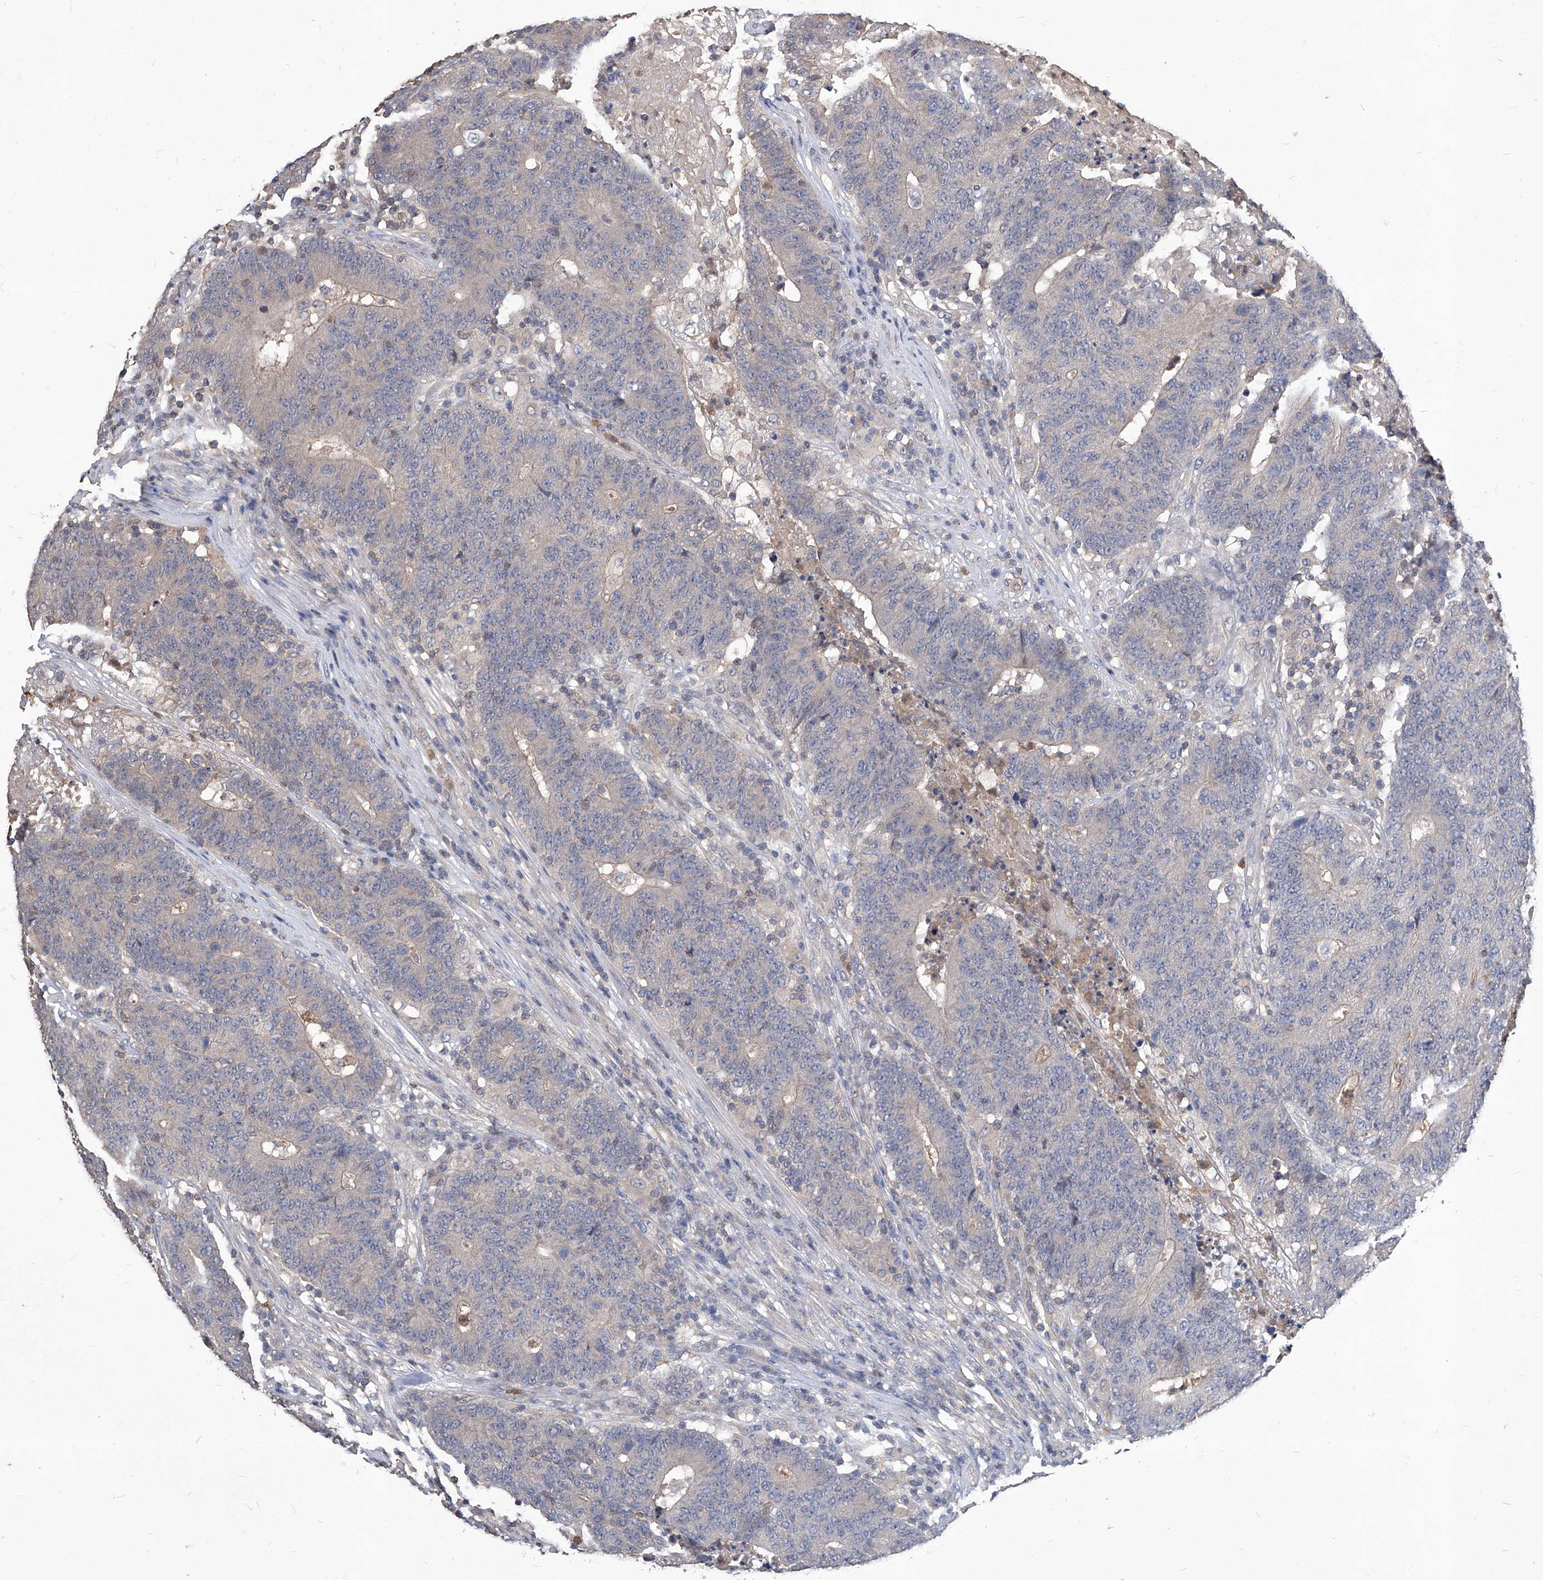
{"staining": {"intensity": "negative", "quantity": "none", "location": "none"}, "tissue": "colorectal cancer", "cell_type": "Tumor cells", "image_type": "cancer", "snomed": [{"axis": "morphology", "description": "Normal tissue, NOS"}, {"axis": "morphology", "description": "Adenocarcinoma, NOS"}, {"axis": "topography", "description": "Colon"}], "caption": "There is no significant positivity in tumor cells of colorectal cancer (adenocarcinoma).", "gene": "SYNGR1", "patient": {"sex": "female", "age": 75}}